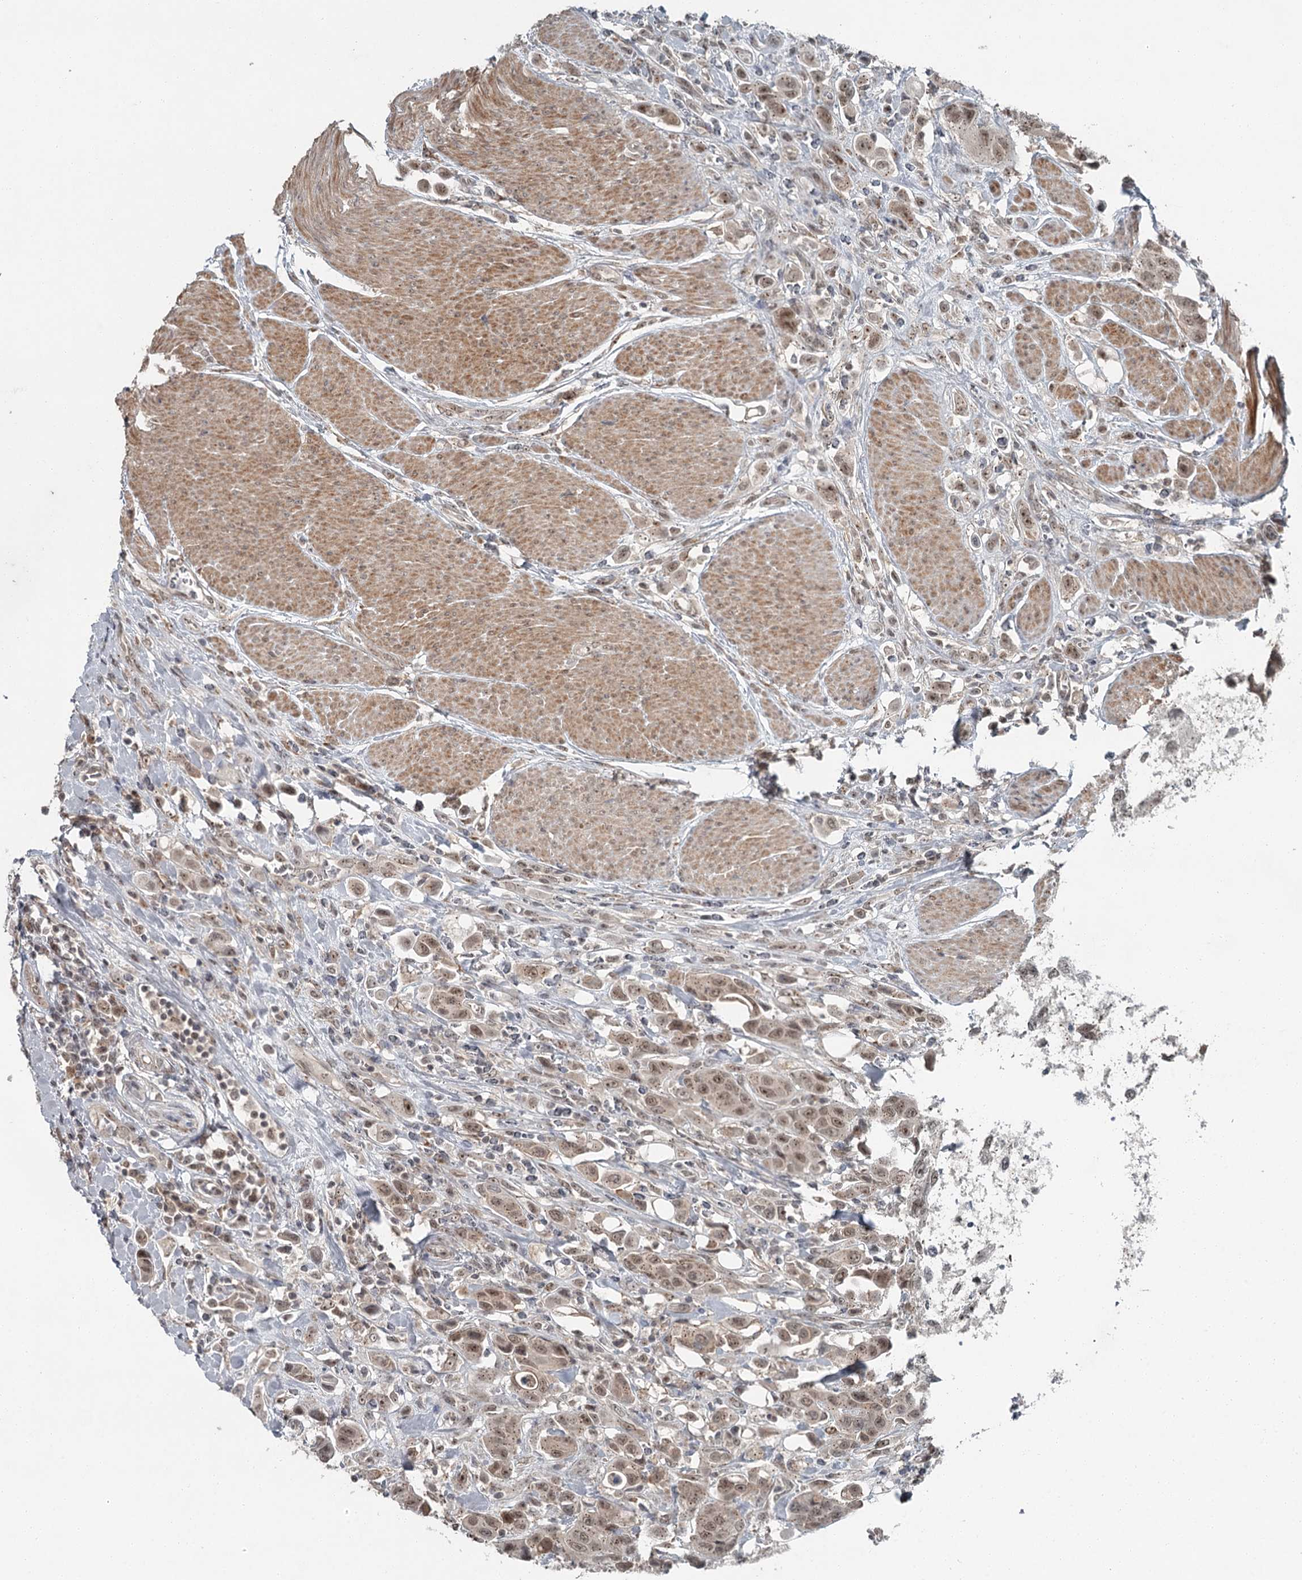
{"staining": {"intensity": "weak", "quantity": ">75%", "location": "nuclear"}, "tissue": "urothelial cancer", "cell_type": "Tumor cells", "image_type": "cancer", "snomed": [{"axis": "morphology", "description": "Urothelial carcinoma, High grade"}, {"axis": "topography", "description": "Urinary bladder"}], "caption": "Urothelial cancer tissue shows weak nuclear positivity in about >75% of tumor cells, visualized by immunohistochemistry.", "gene": "EXOSC1", "patient": {"sex": "male", "age": 50}}